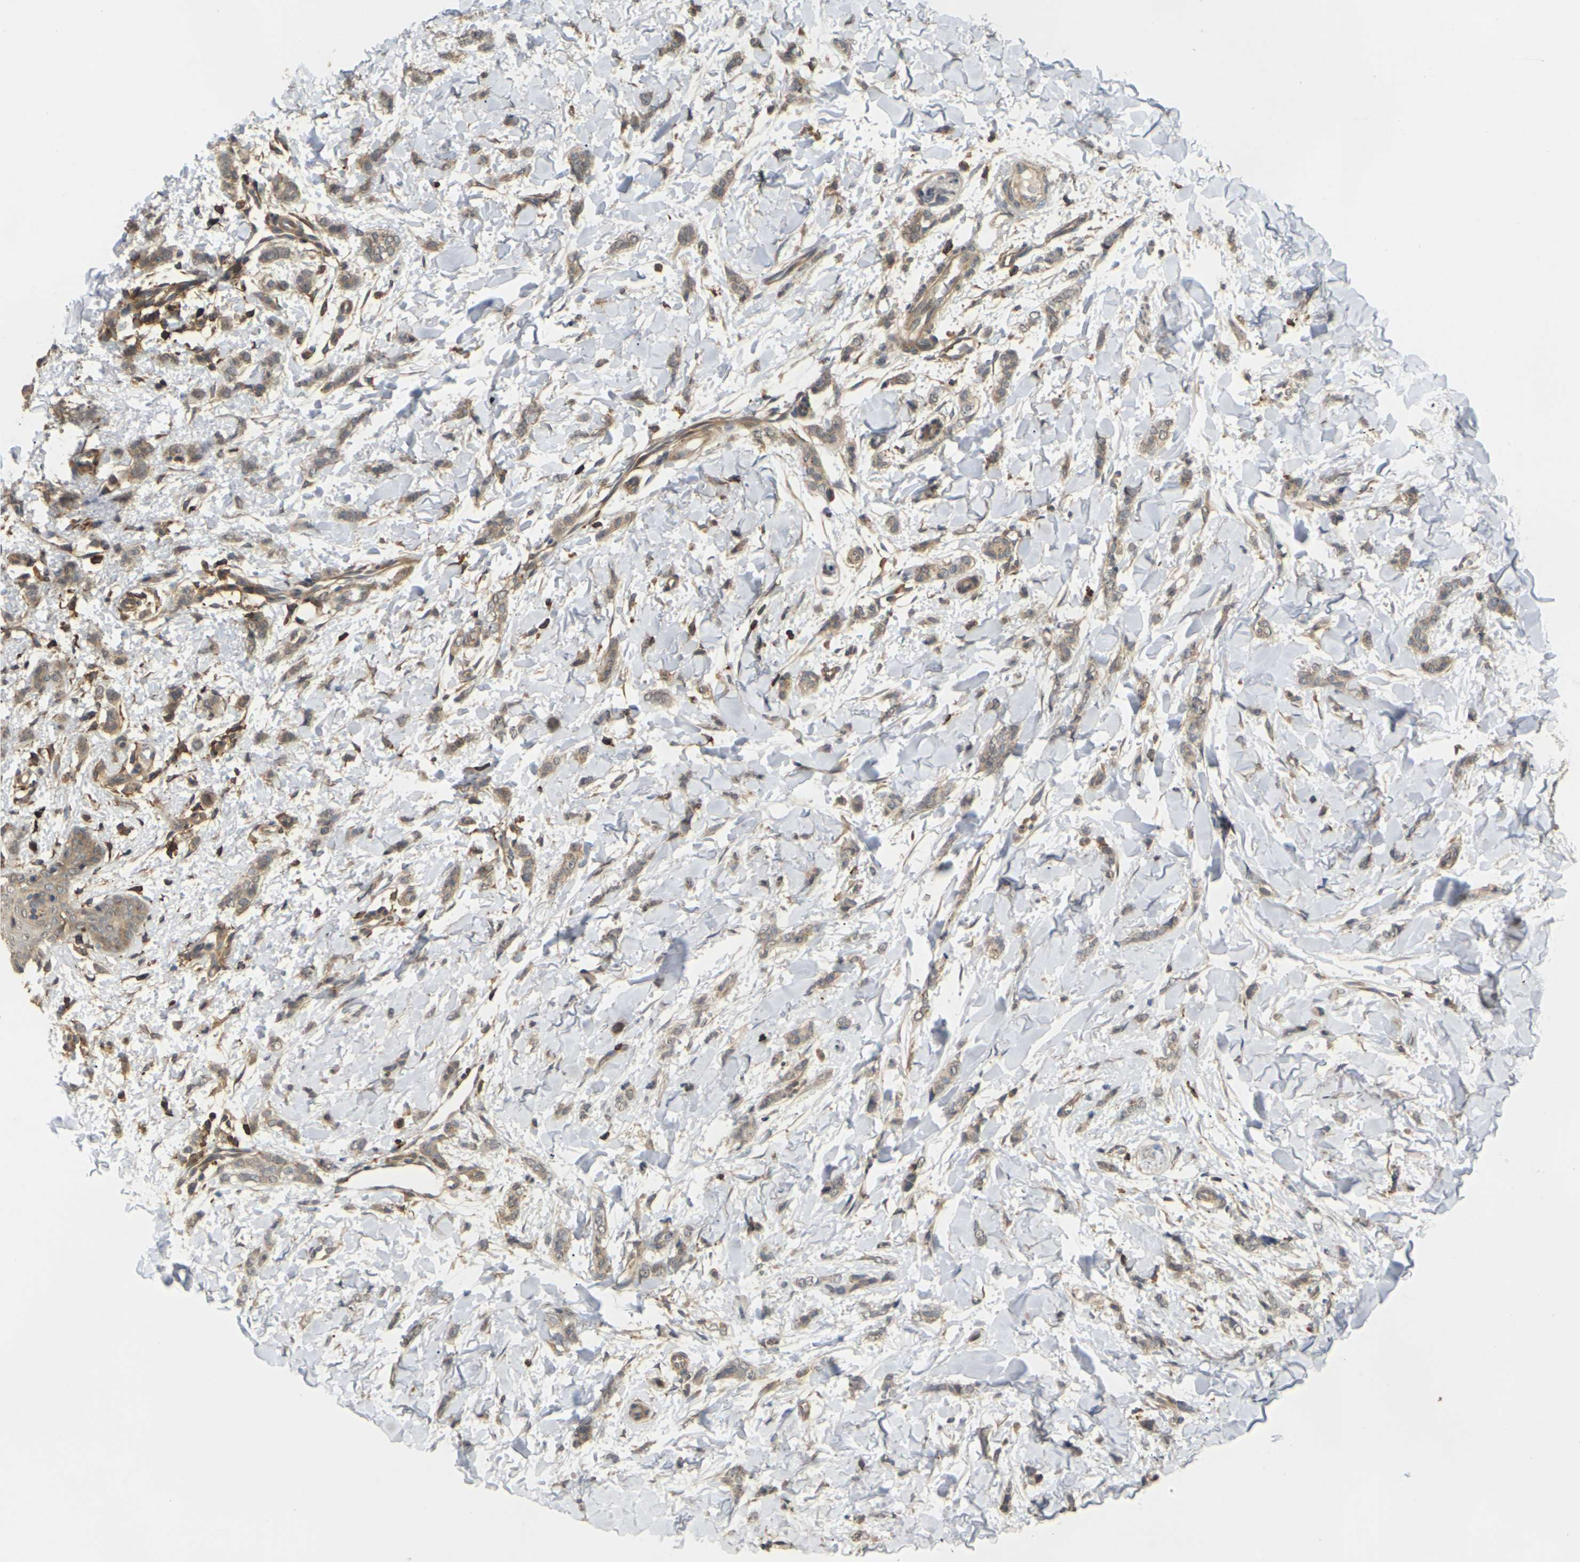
{"staining": {"intensity": "moderate", "quantity": ">75%", "location": "cytoplasmic/membranous"}, "tissue": "breast cancer", "cell_type": "Tumor cells", "image_type": "cancer", "snomed": [{"axis": "morphology", "description": "Lobular carcinoma"}, {"axis": "topography", "description": "Skin"}, {"axis": "topography", "description": "Breast"}], "caption": "Lobular carcinoma (breast) was stained to show a protein in brown. There is medium levels of moderate cytoplasmic/membranous staining in approximately >75% of tumor cells. (DAB (3,3'-diaminobenzidine) IHC with brightfield microscopy, high magnification).", "gene": "KSR1", "patient": {"sex": "female", "age": 46}}